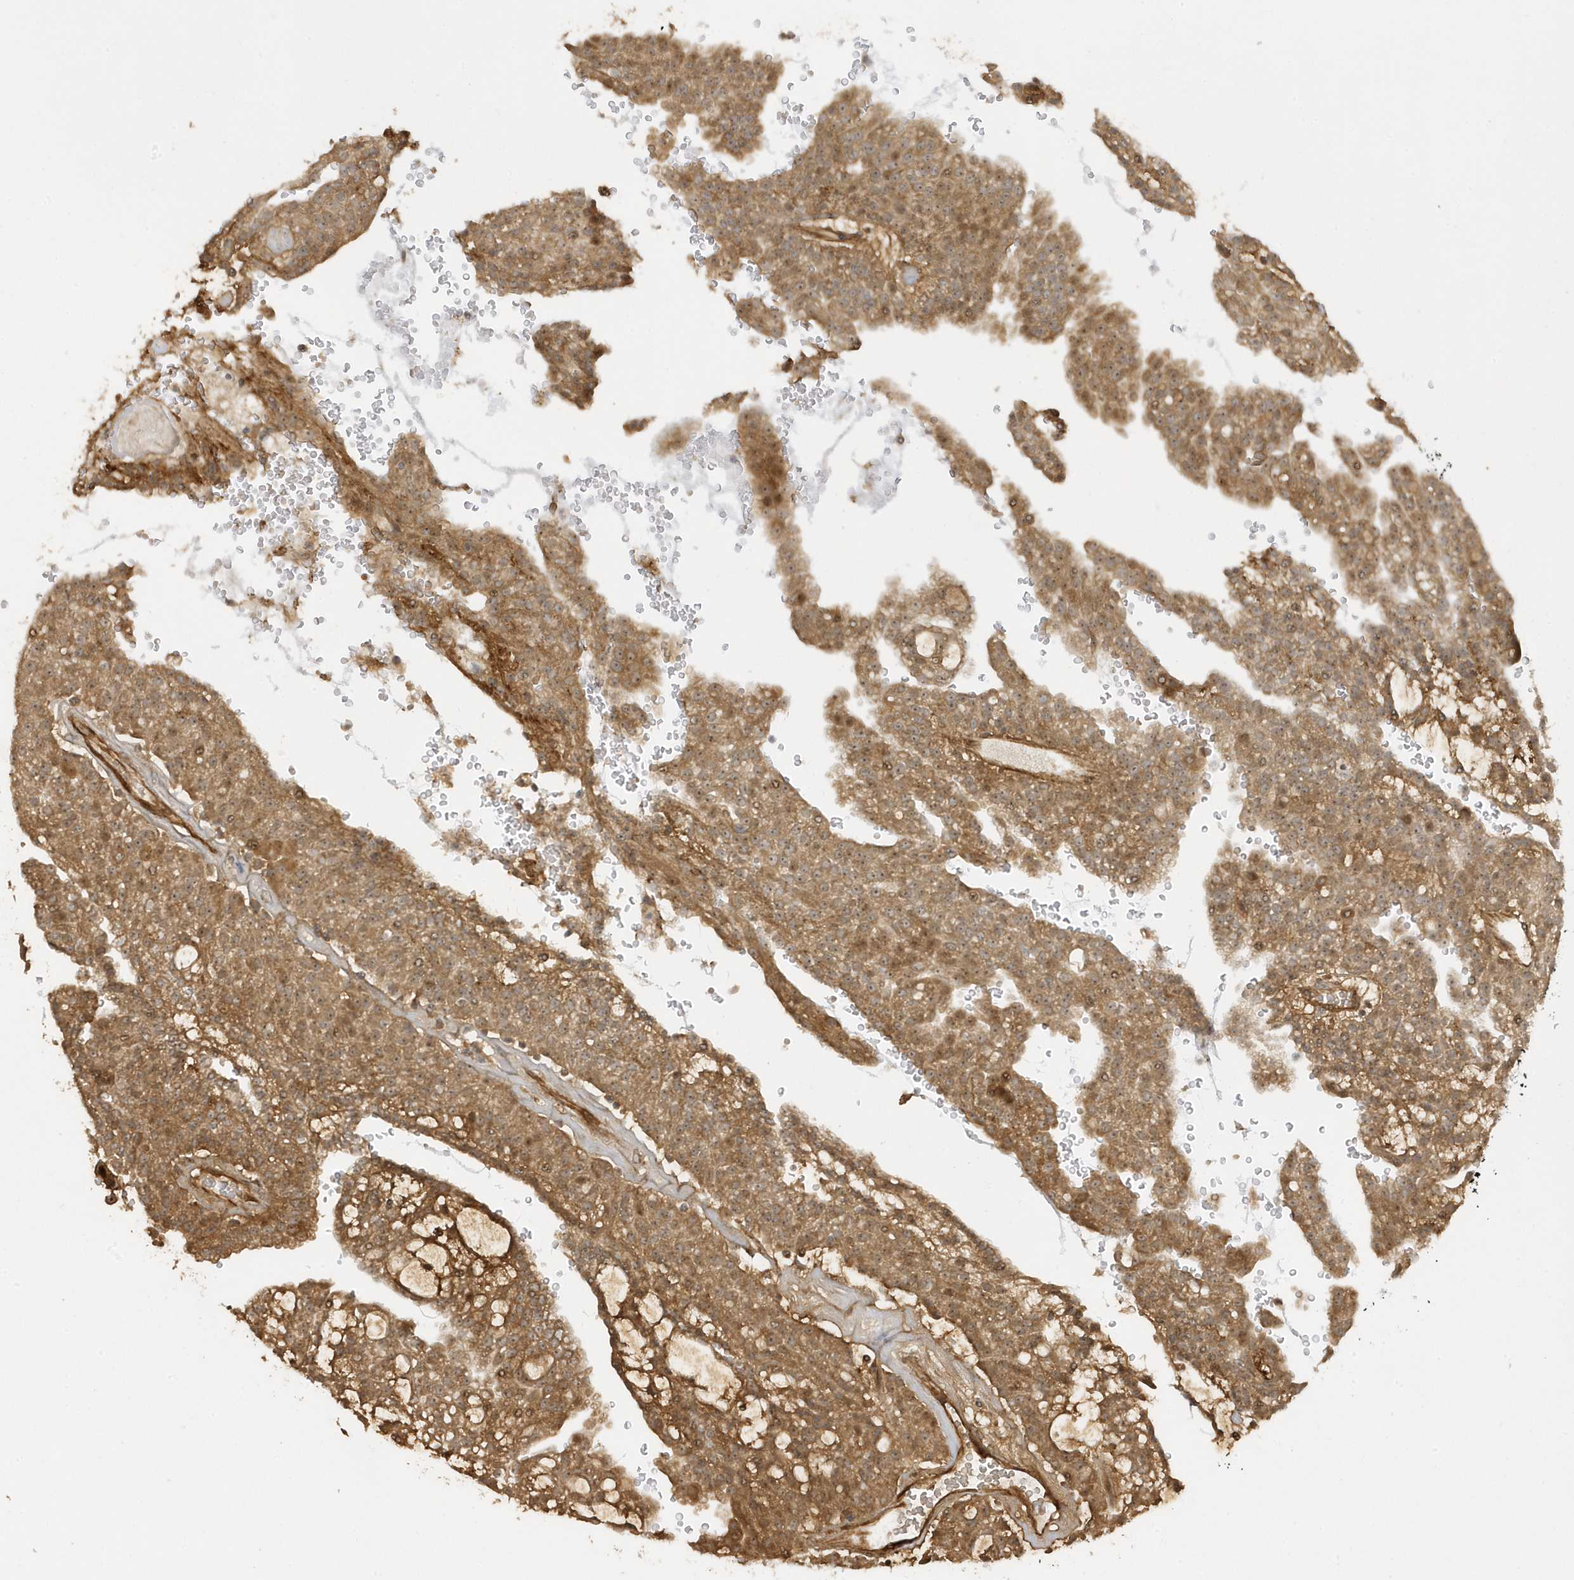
{"staining": {"intensity": "moderate", "quantity": ">75%", "location": "cytoplasmic/membranous"}, "tissue": "renal cancer", "cell_type": "Tumor cells", "image_type": "cancer", "snomed": [{"axis": "morphology", "description": "Adenocarcinoma, NOS"}, {"axis": "topography", "description": "Kidney"}], "caption": "Tumor cells reveal medium levels of moderate cytoplasmic/membranous positivity in approximately >75% of cells in adenocarcinoma (renal). Immunohistochemistry stains the protein in brown and the nuclei are stained blue.", "gene": "ECM2", "patient": {"sex": "male", "age": 63}}